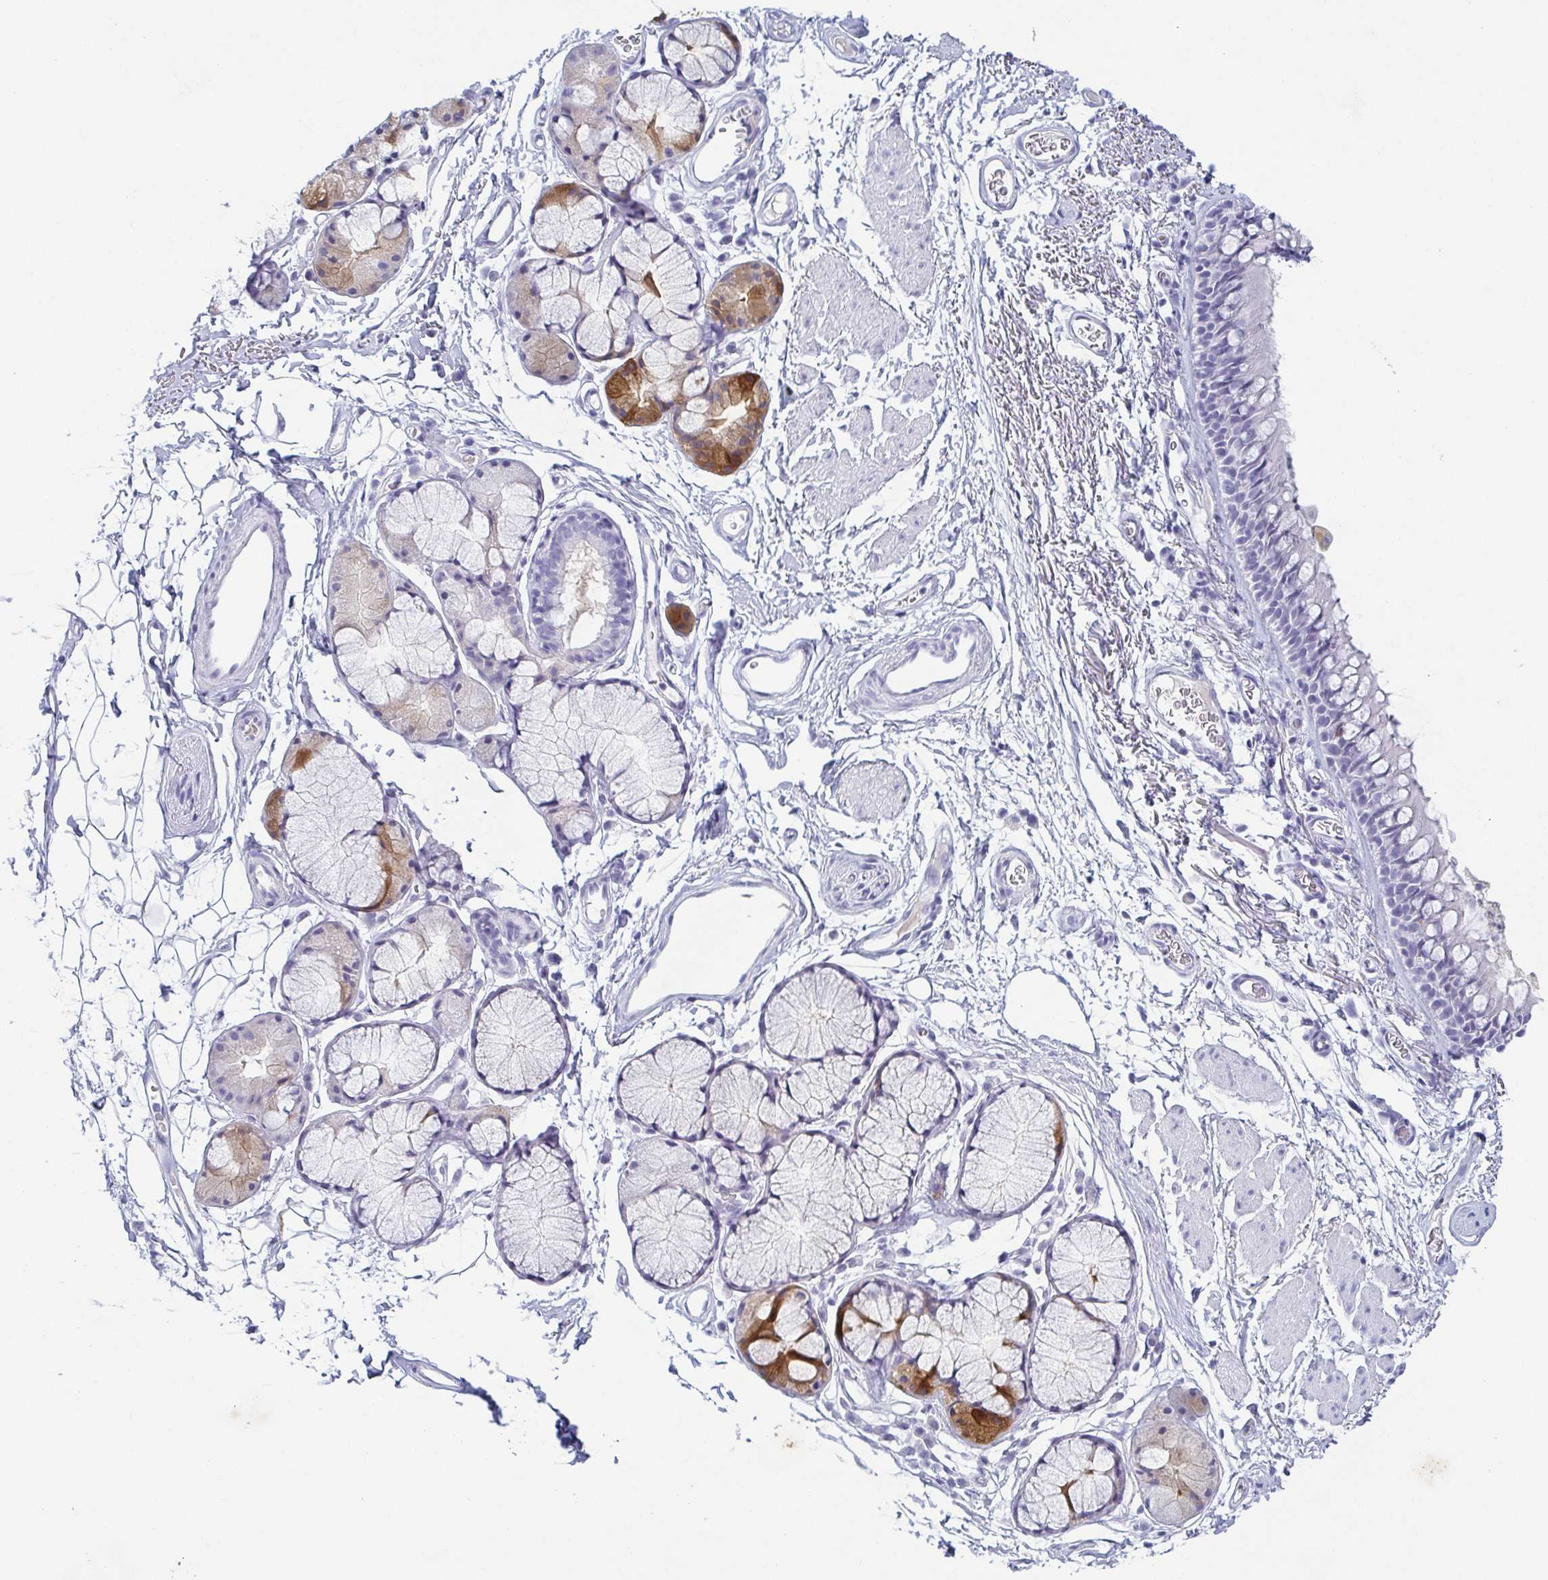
{"staining": {"intensity": "negative", "quantity": "none", "location": "none"}, "tissue": "bronchus", "cell_type": "Respiratory epithelial cells", "image_type": "normal", "snomed": [{"axis": "morphology", "description": "Normal tissue, NOS"}, {"axis": "topography", "description": "Cartilage tissue"}, {"axis": "topography", "description": "Bronchus"}], "caption": "Immunohistochemistry (IHC) histopathology image of benign bronchus: human bronchus stained with DAB (3,3'-diaminobenzidine) demonstrates no significant protein expression in respiratory epithelial cells.", "gene": "ZG16B", "patient": {"sex": "female", "age": 79}}